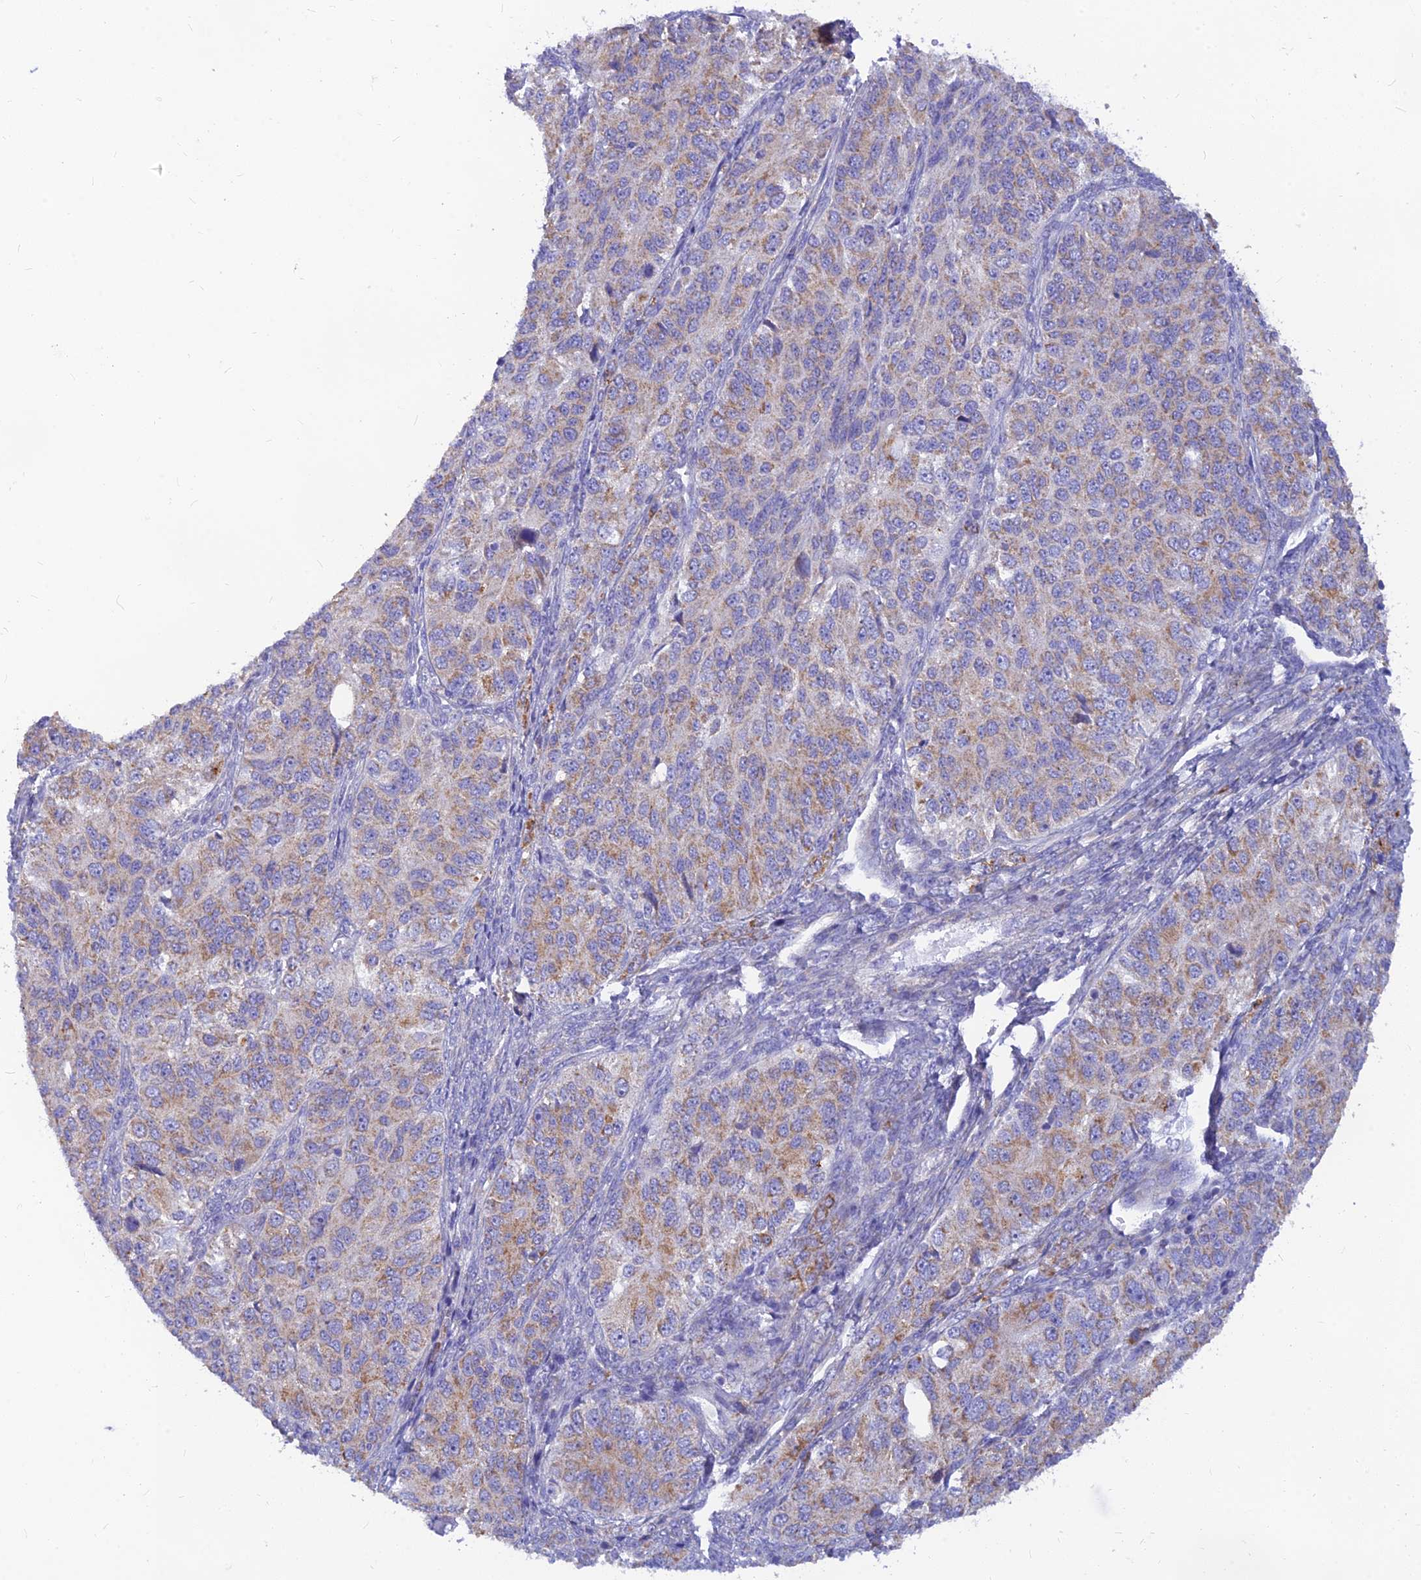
{"staining": {"intensity": "moderate", "quantity": "25%-75%", "location": "cytoplasmic/membranous"}, "tissue": "ovarian cancer", "cell_type": "Tumor cells", "image_type": "cancer", "snomed": [{"axis": "morphology", "description": "Carcinoma, endometroid"}, {"axis": "topography", "description": "Ovary"}], "caption": "Endometroid carcinoma (ovarian) was stained to show a protein in brown. There is medium levels of moderate cytoplasmic/membranous expression in about 25%-75% of tumor cells. (Brightfield microscopy of DAB IHC at high magnification).", "gene": "TMEM30B", "patient": {"sex": "female", "age": 51}}